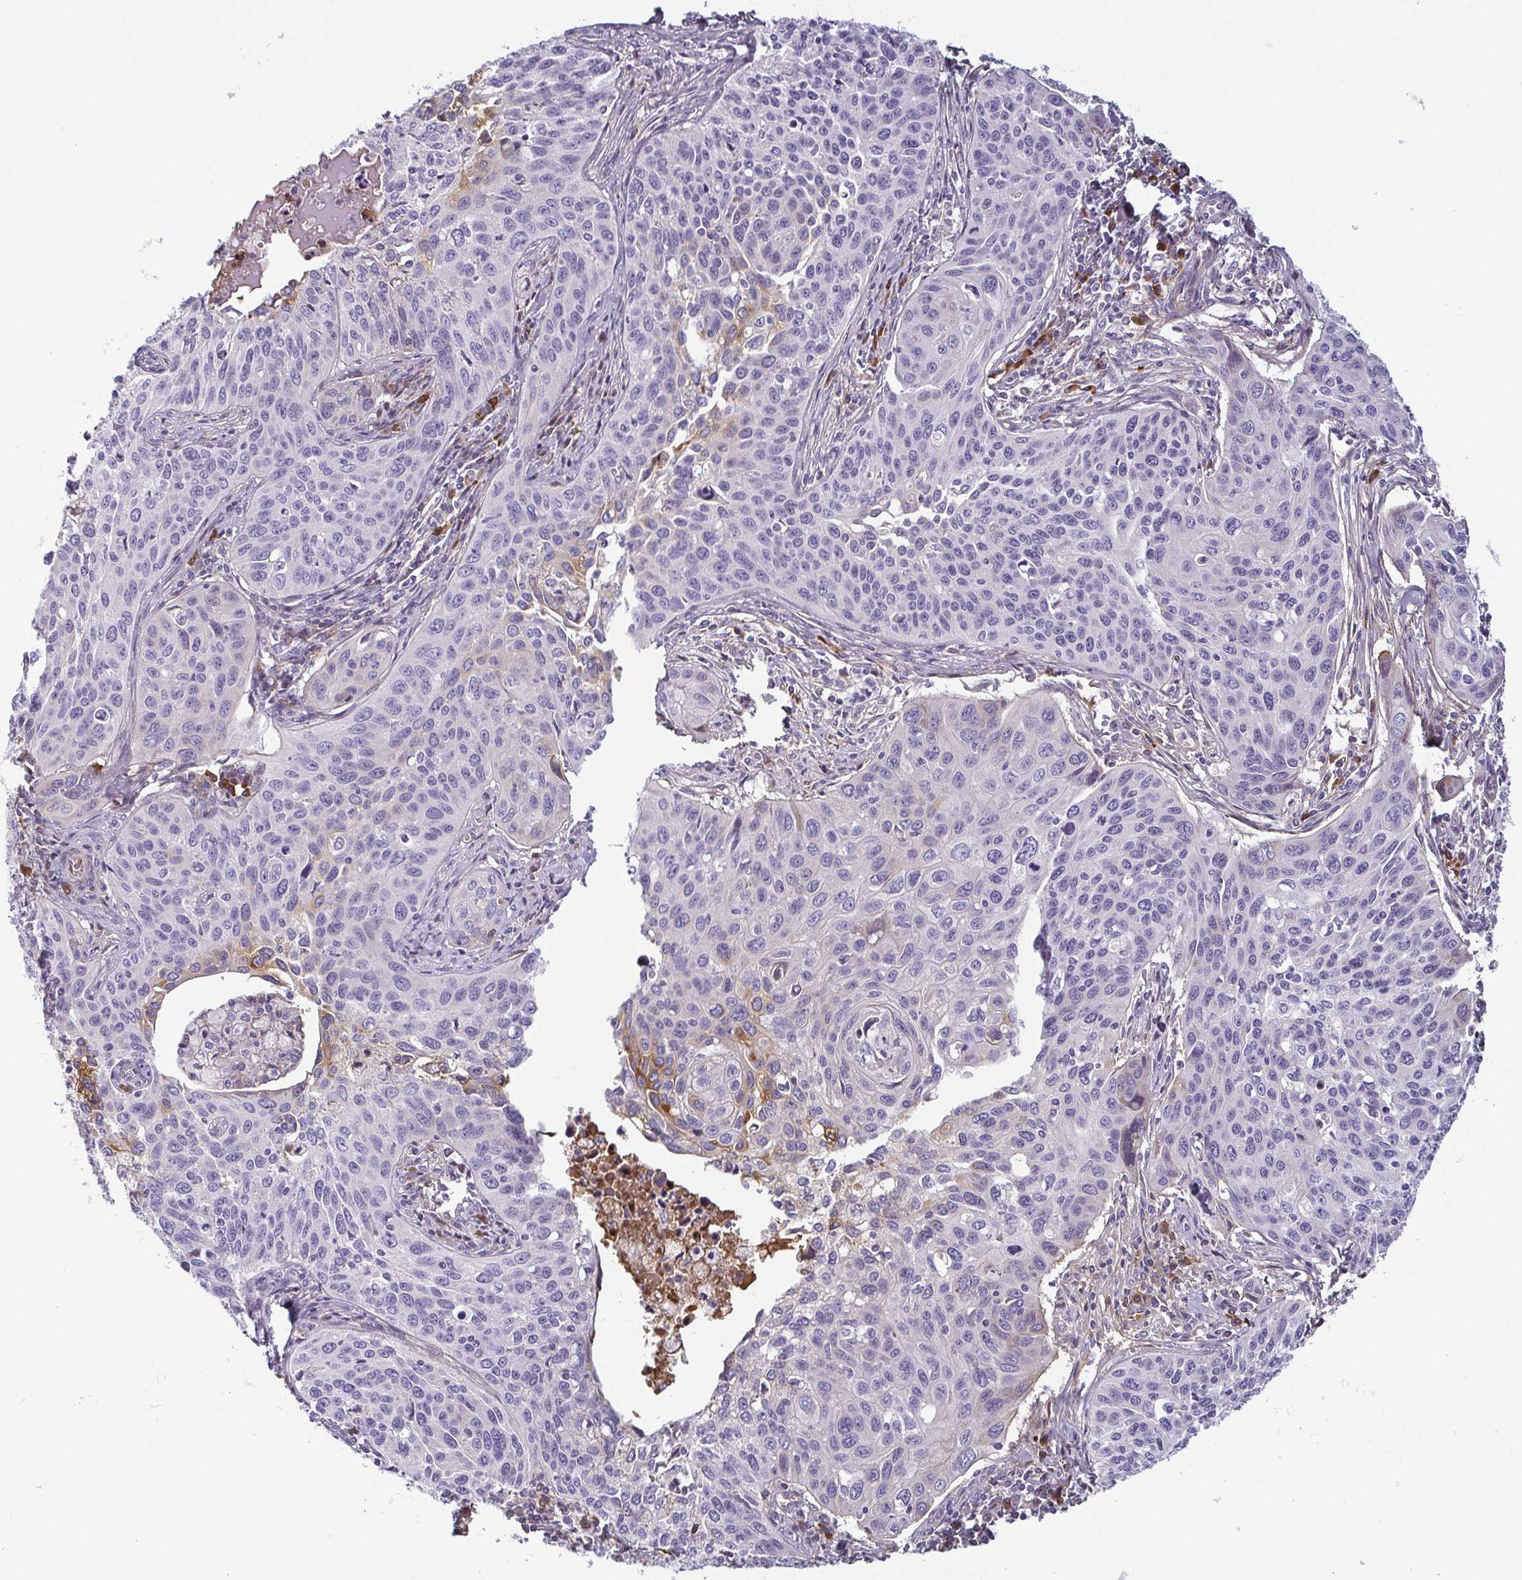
{"staining": {"intensity": "negative", "quantity": "none", "location": "none"}, "tissue": "cervical cancer", "cell_type": "Tumor cells", "image_type": "cancer", "snomed": [{"axis": "morphology", "description": "Squamous cell carcinoma, NOS"}, {"axis": "topography", "description": "Cervix"}], "caption": "Immunohistochemistry (IHC) image of neoplastic tissue: cervical cancer stained with DAB (3,3'-diaminobenzidine) exhibits no significant protein staining in tumor cells.", "gene": "ECM1", "patient": {"sex": "female", "age": 31}}